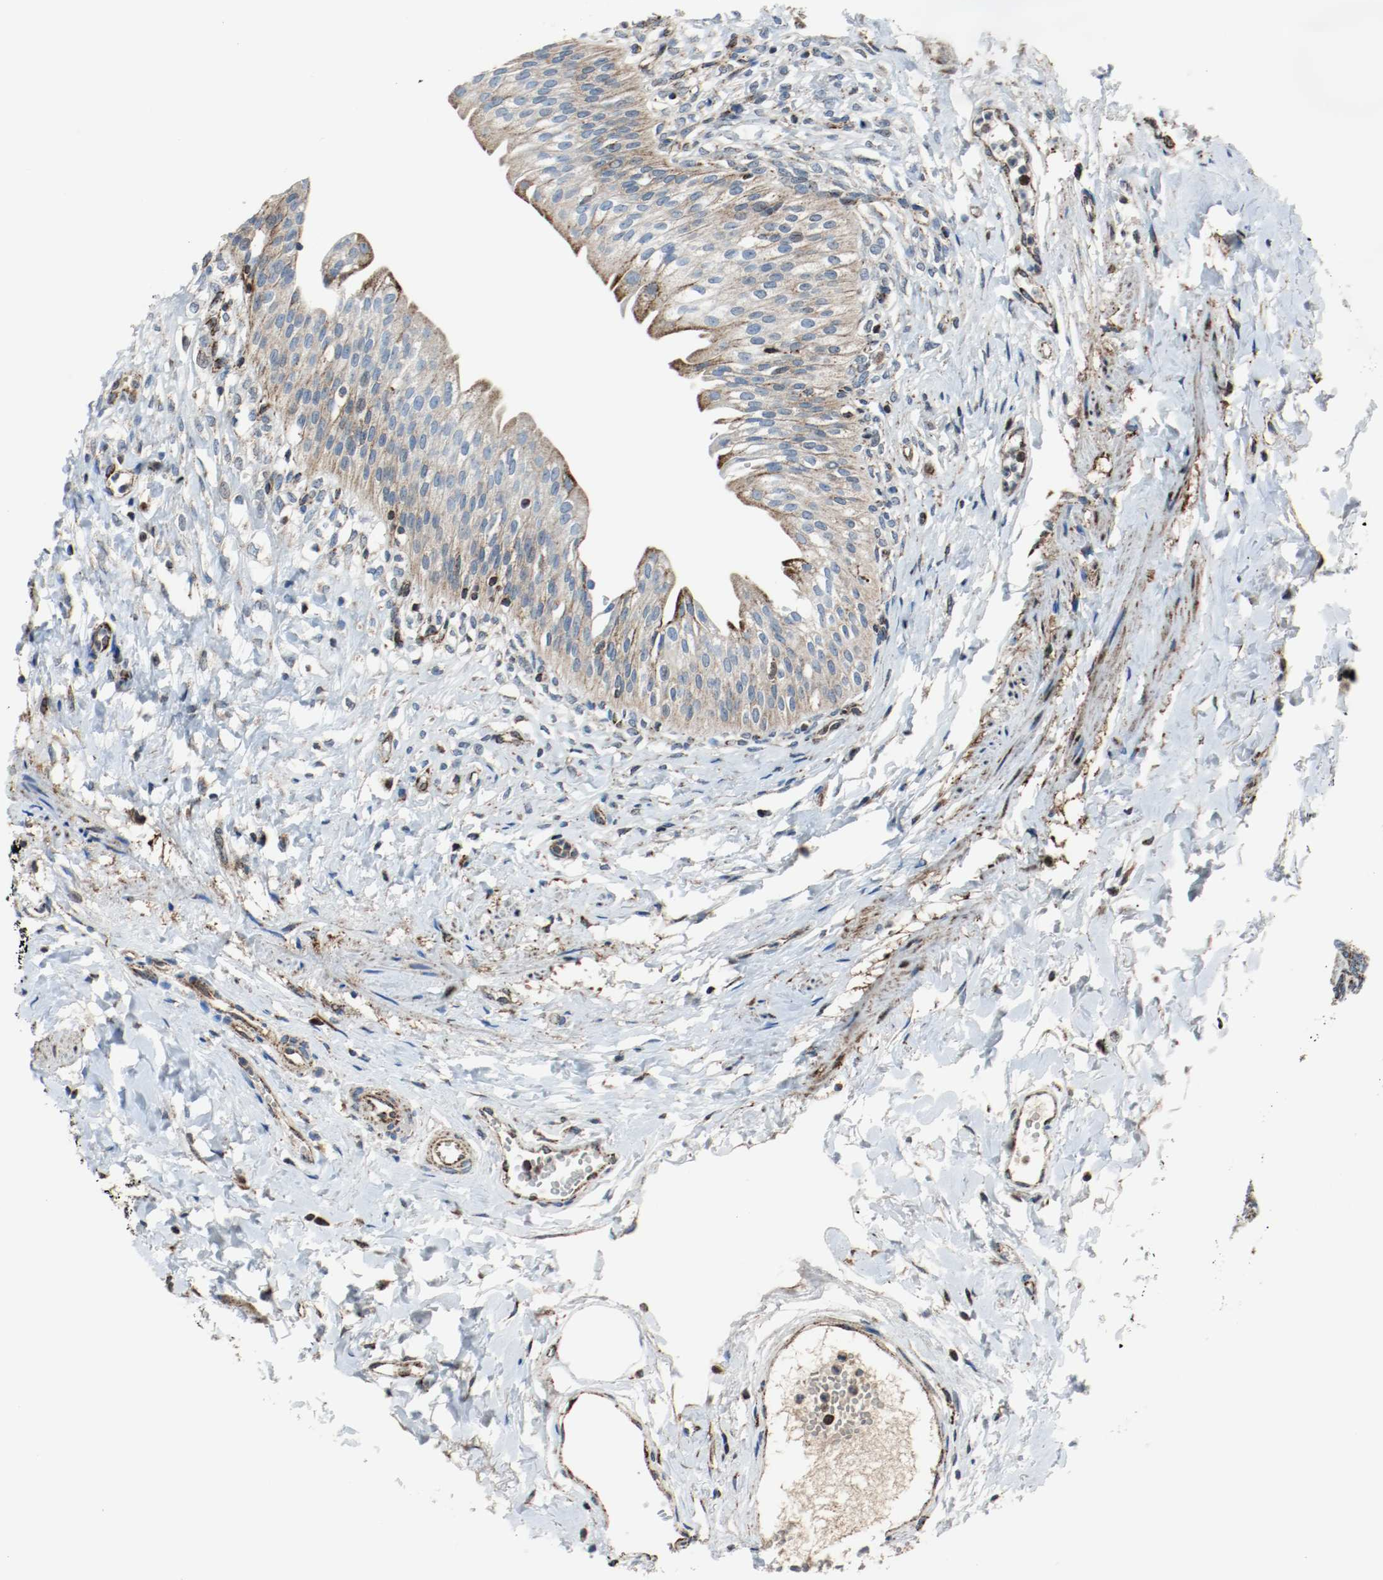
{"staining": {"intensity": "strong", "quantity": ">75%", "location": "cytoplasmic/membranous"}, "tissue": "urinary bladder", "cell_type": "Urothelial cells", "image_type": "normal", "snomed": [{"axis": "morphology", "description": "Normal tissue, NOS"}, {"axis": "topography", "description": "Urinary bladder"}], "caption": "Immunohistochemistry of unremarkable urinary bladder exhibits high levels of strong cytoplasmic/membranous expression in about >75% of urothelial cells.", "gene": "TXNRD1", "patient": {"sex": "female", "age": 80}}